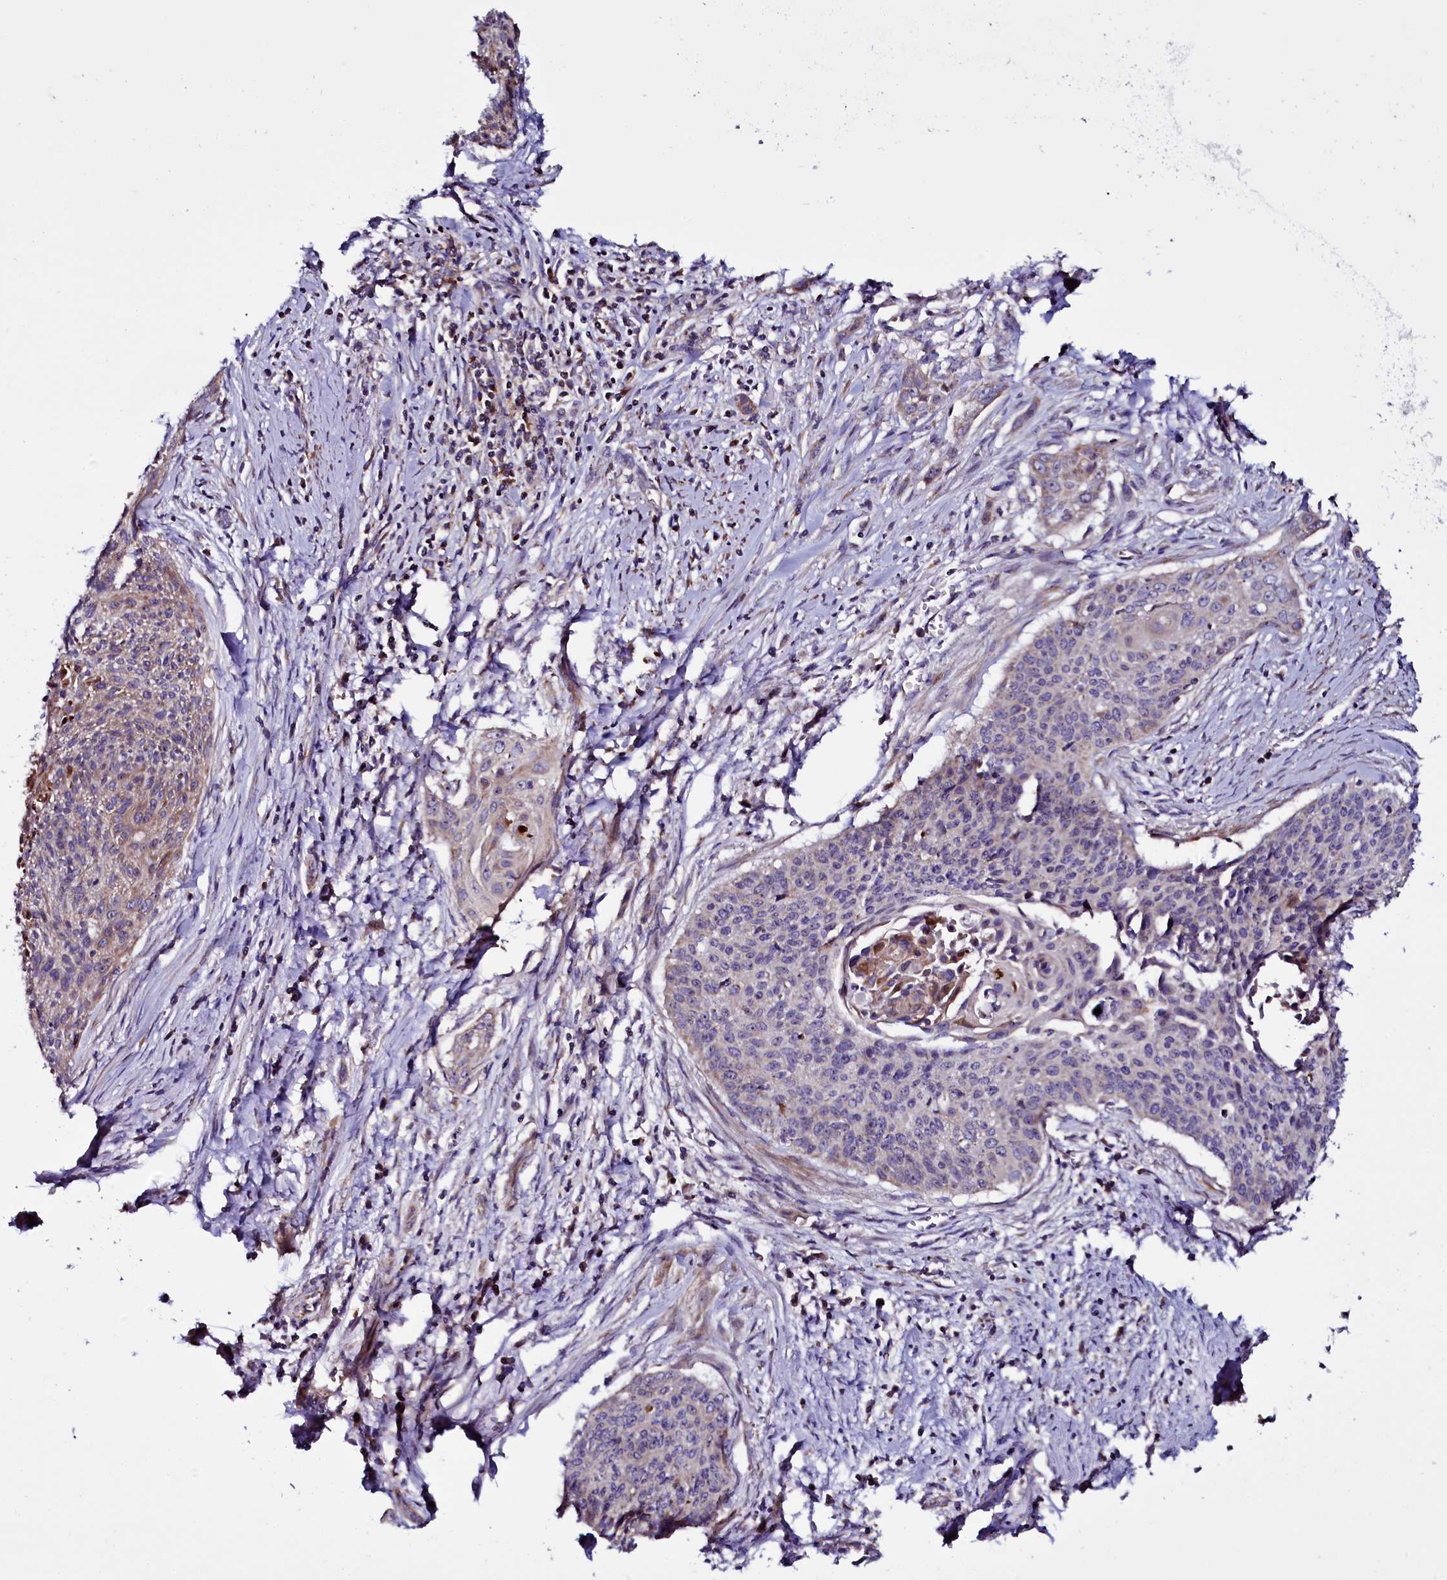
{"staining": {"intensity": "weak", "quantity": "25%-75%", "location": "cytoplasmic/membranous"}, "tissue": "cervical cancer", "cell_type": "Tumor cells", "image_type": "cancer", "snomed": [{"axis": "morphology", "description": "Squamous cell carcinoma, NOS"}, {"axis": "topography", "description": "Cervix"}], "caption": "This is a photomicrograph of IHC staining of cervical cancer, which shows weak staining in the cytoplasmic/membranous of tumor cells.", "gene": "NAA80", "patient": {"sex": "female", "age": 55}}